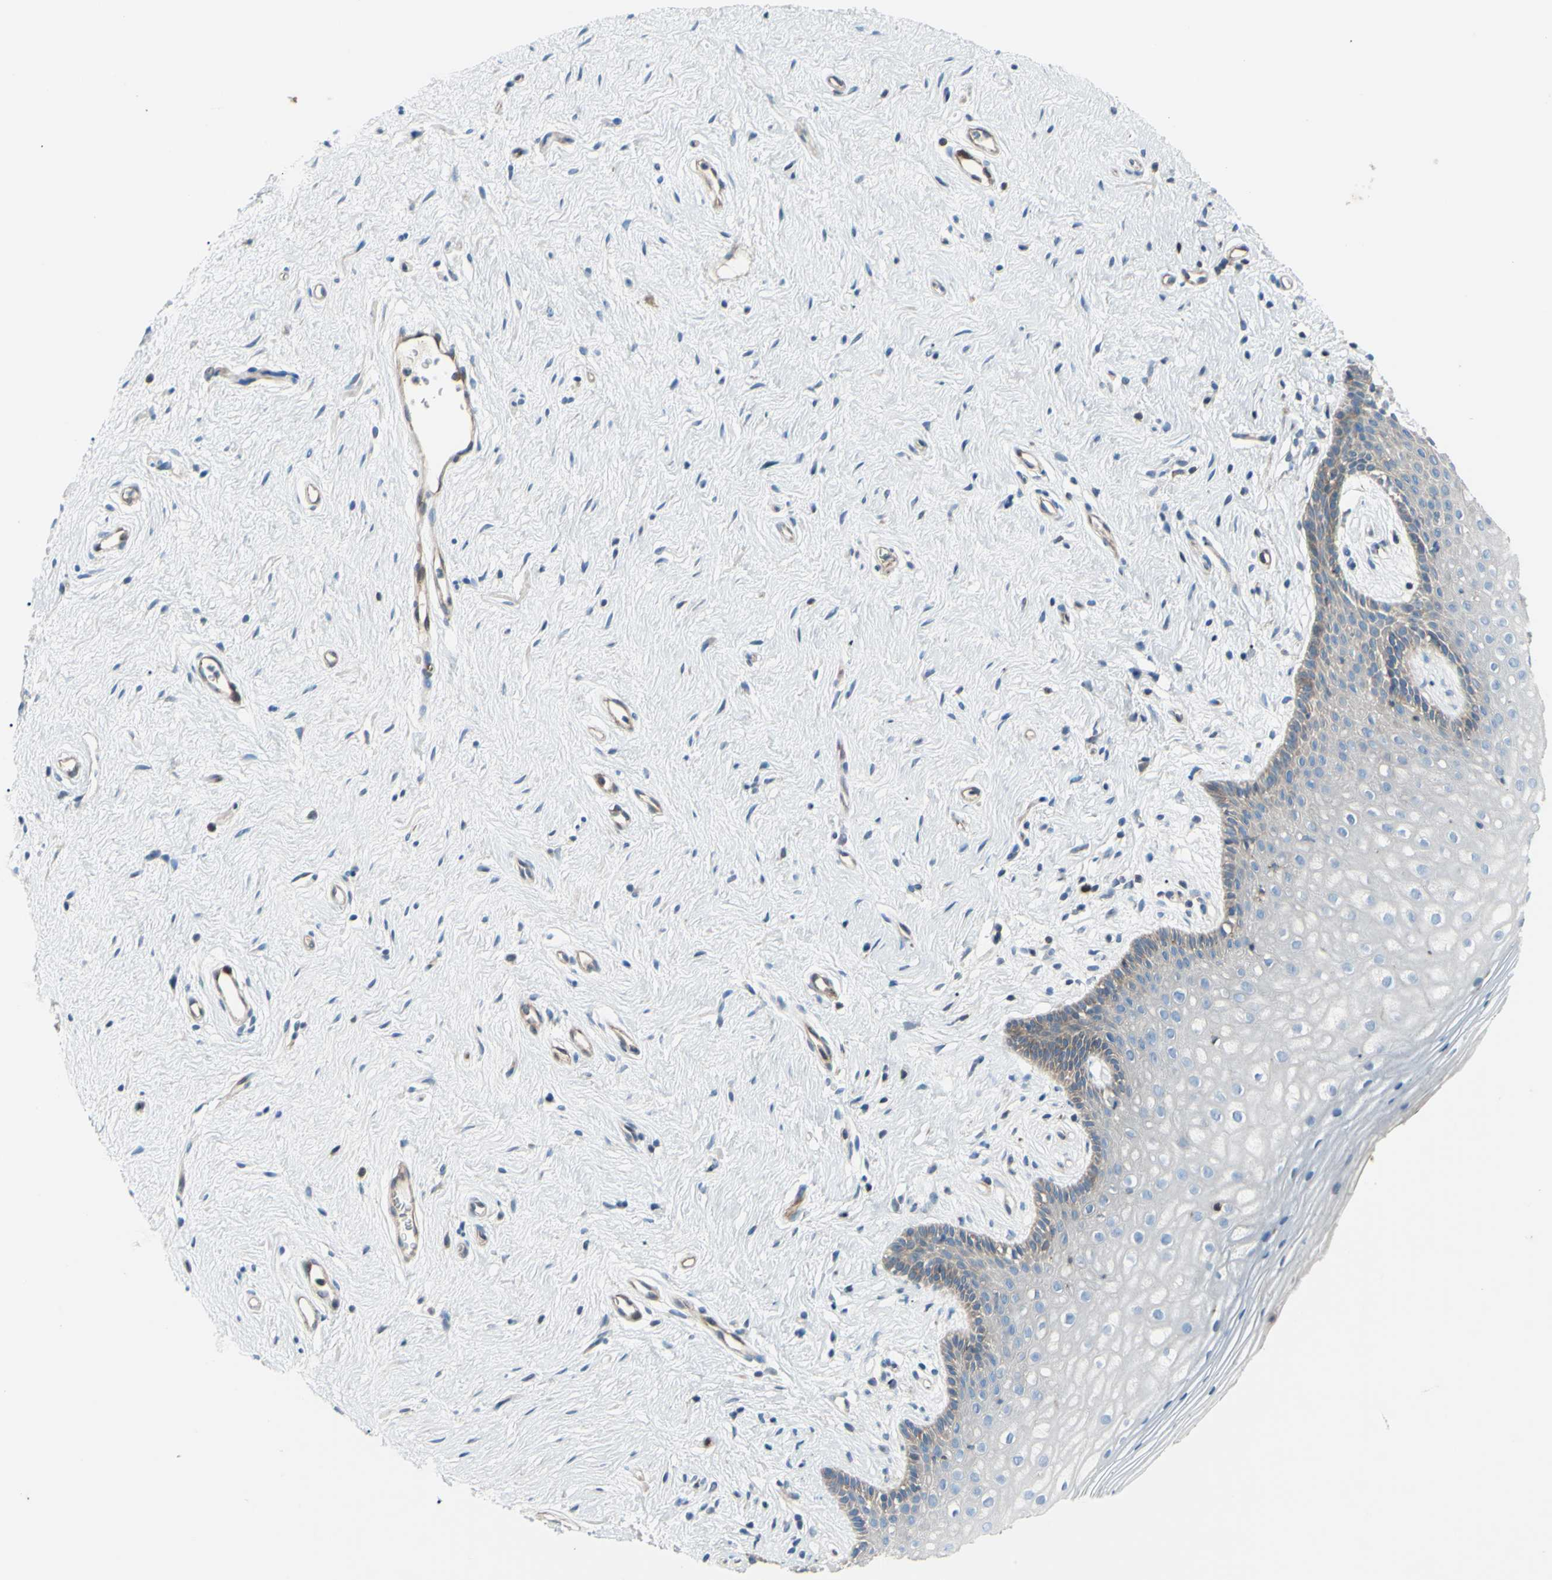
{"staining": {"intensity": "weak", "quantity": "<25%", "location": "cytoplasmic/membranous"}, "tissue": "vagina", "cell_type": "Squamous epithelial cells", "image_type": "normal", "snomed": [{"axis": "morphology", "description": "Normal tissue, NOS"}, {"axis": "topography", "description": "Vagina"}], "caption": "Immunohistochemistry (IHC) of unremarkable vagina shows no expression in squamous epithelial cells.", "gene": "PAK2", "patient": {"sex": "female", "age": 44}}